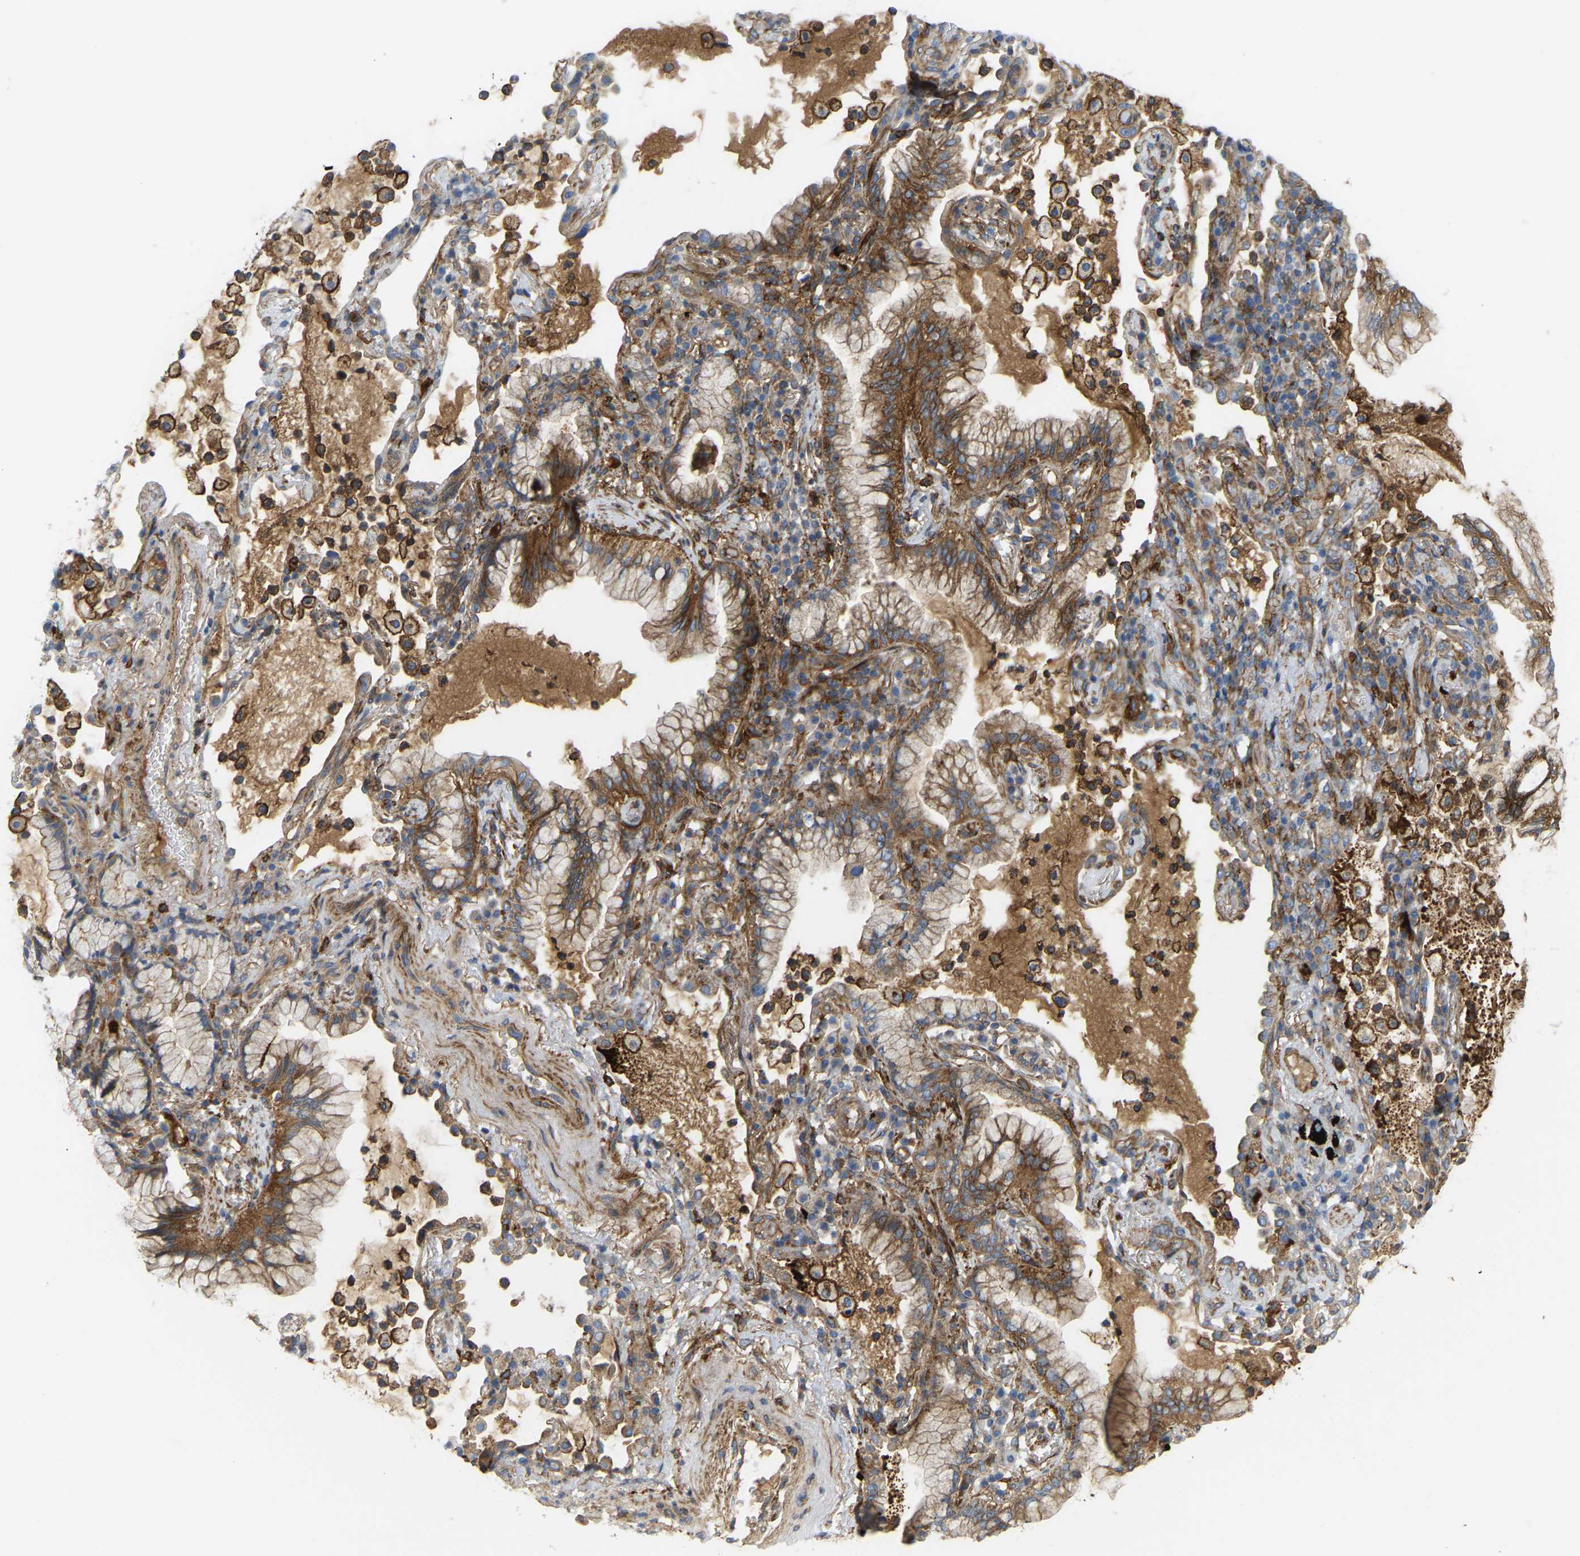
{"staining": {"intensity": "moderate", "quantity": ">75%", "location": "cytoplasmic/membranous"}, "tissue": "lung cancer", "cell_type": "Tumor cells", "image_type": "cancer", "snomed": [{"axis": "morphology", "description": "Adenocarcinoma, NOS"}, {"axis": "topography", "description": "Lung"}], "caption": "Protein expression analysis of human adenocarcinoma (lung) reveals moderate cytoplasmic/membranous positivity in approximately >75% of tumor cells. (IHC, brightfield microscopy, high magnification).", "gene": "PICALM", "patient": {"sex": "female", "age": 70}}